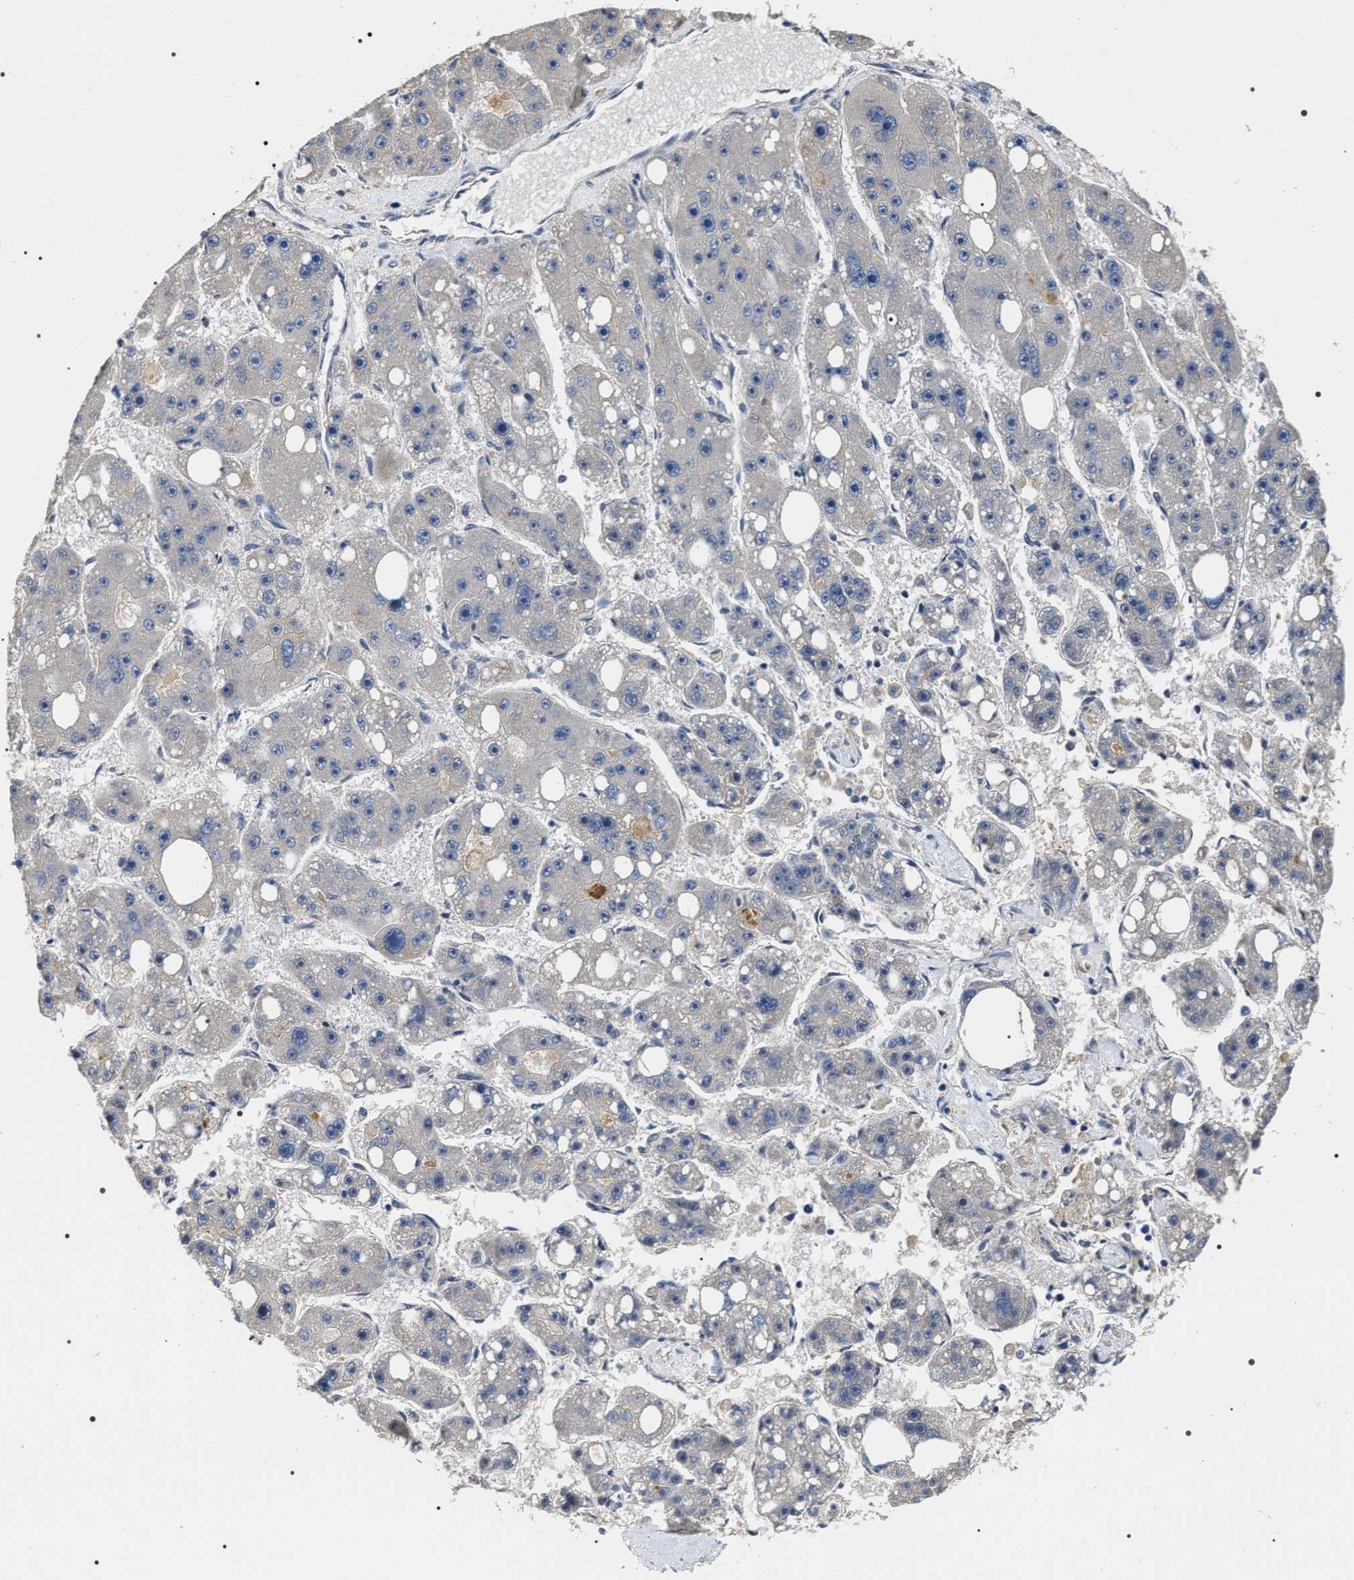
{"staining": {"intensity": "negative", "quantity": "none", "location": "none"}, "tissue": "liver cancer", "cell_type": "Tumor cells", "image_type": "cancer", "snomed": [{"axis": "morphology", "description": "Carcinoma, Hepatocellular, NOS"}, {"axis": "topography", "description": "Liver"}], "caption": "Liver cancer was stained to show a protein in brown. There is no significant positivity in tumor cells.", "gene": "IFT81", "patient": {"sex": "female", "age": 61}}